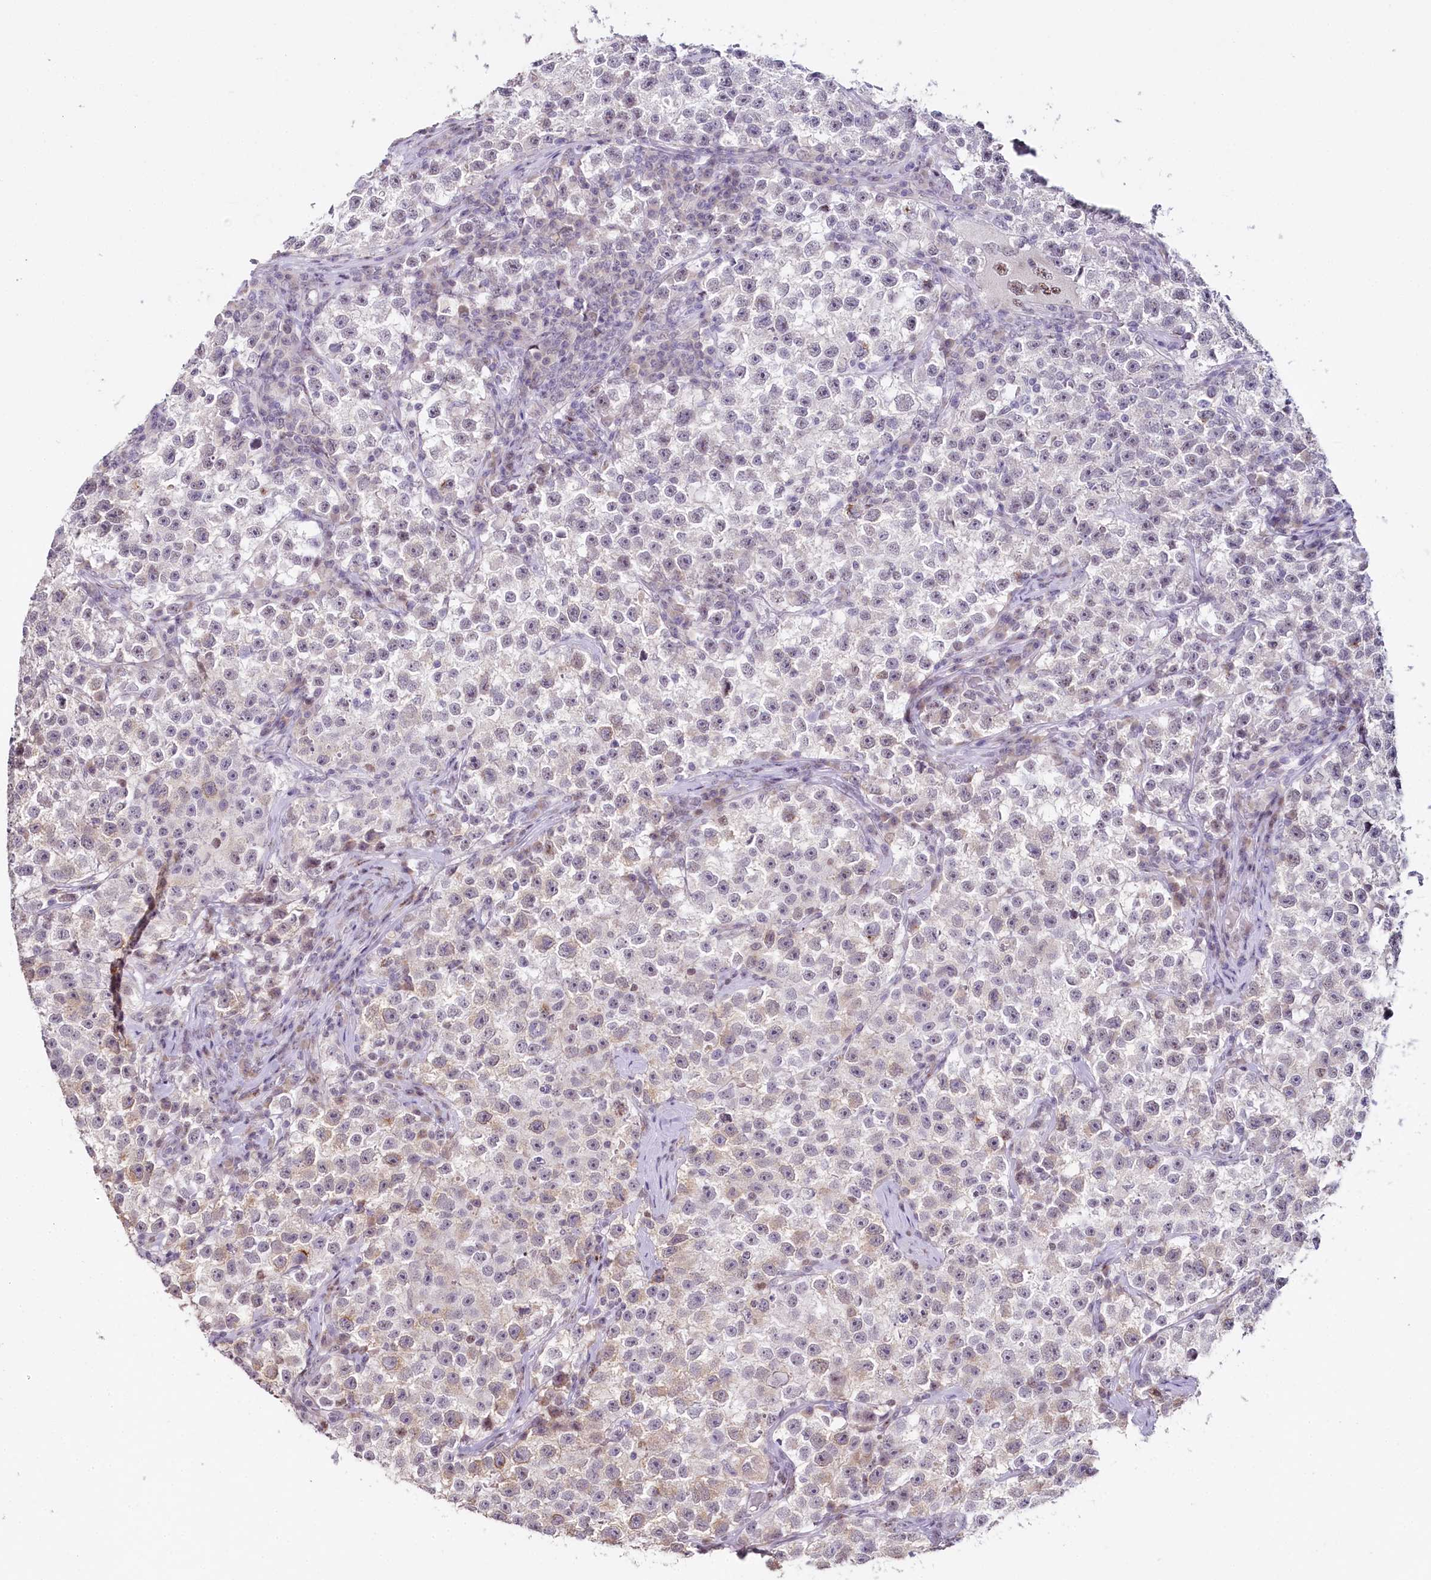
{"staining": {"intensity": "weak", "quantity": "<25%", "location": "cytoplasmic/membranous"}, "tissue": "testis cancer", "cell_type": "Tumor cells", "image_type": "cancer", "snomed": [{"axis": "morphology", "description": "Seminoma, NOS"}, {"axis": "topography", "description": "Testis"}], "caption": "Testis seminoma was stained to show a protein in brown. There is no significant expression in tumor cells.", "gene": "HPD", "patient": {"sex": "male", "age": 22}}